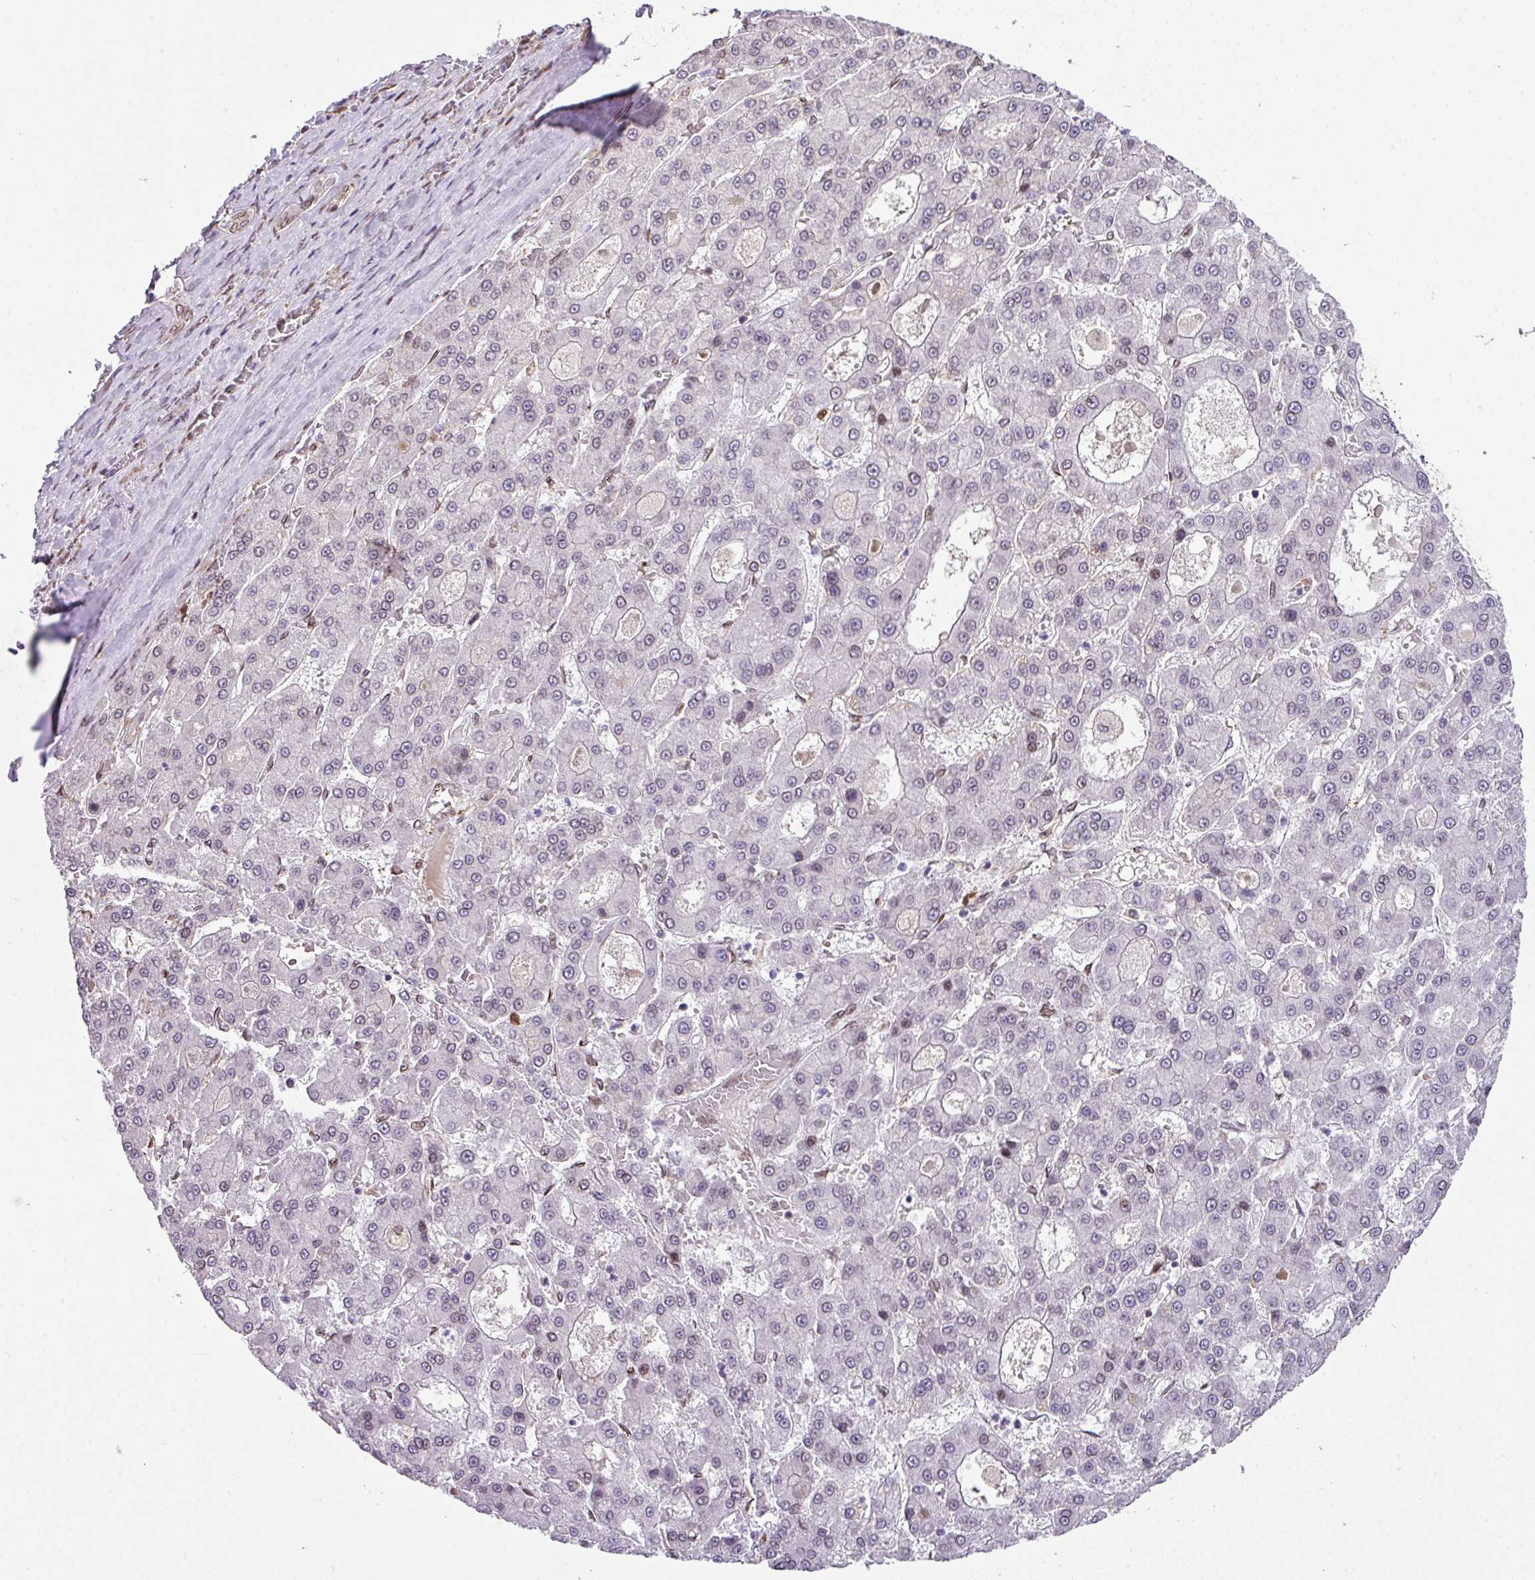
{"staining": {"intensity": "negative", "quantity": "none", "location": "none"}, "tissue": "liver cancer", "cell_type": "Tumor cells", "image_type": "cancer", "snomed": [{"axis": "morphology", "description": "Carcinoma, Hepatocellular, NOS"}, {"axis": "topography", "description": "Liver"}], "caption": "IHC image of neoplastic tissue: liver cancer stained with DAB reveals no significant protein staining in tumor cells.", "gene": "PLK1", "patient": {"sex": "male", "age": 70}}